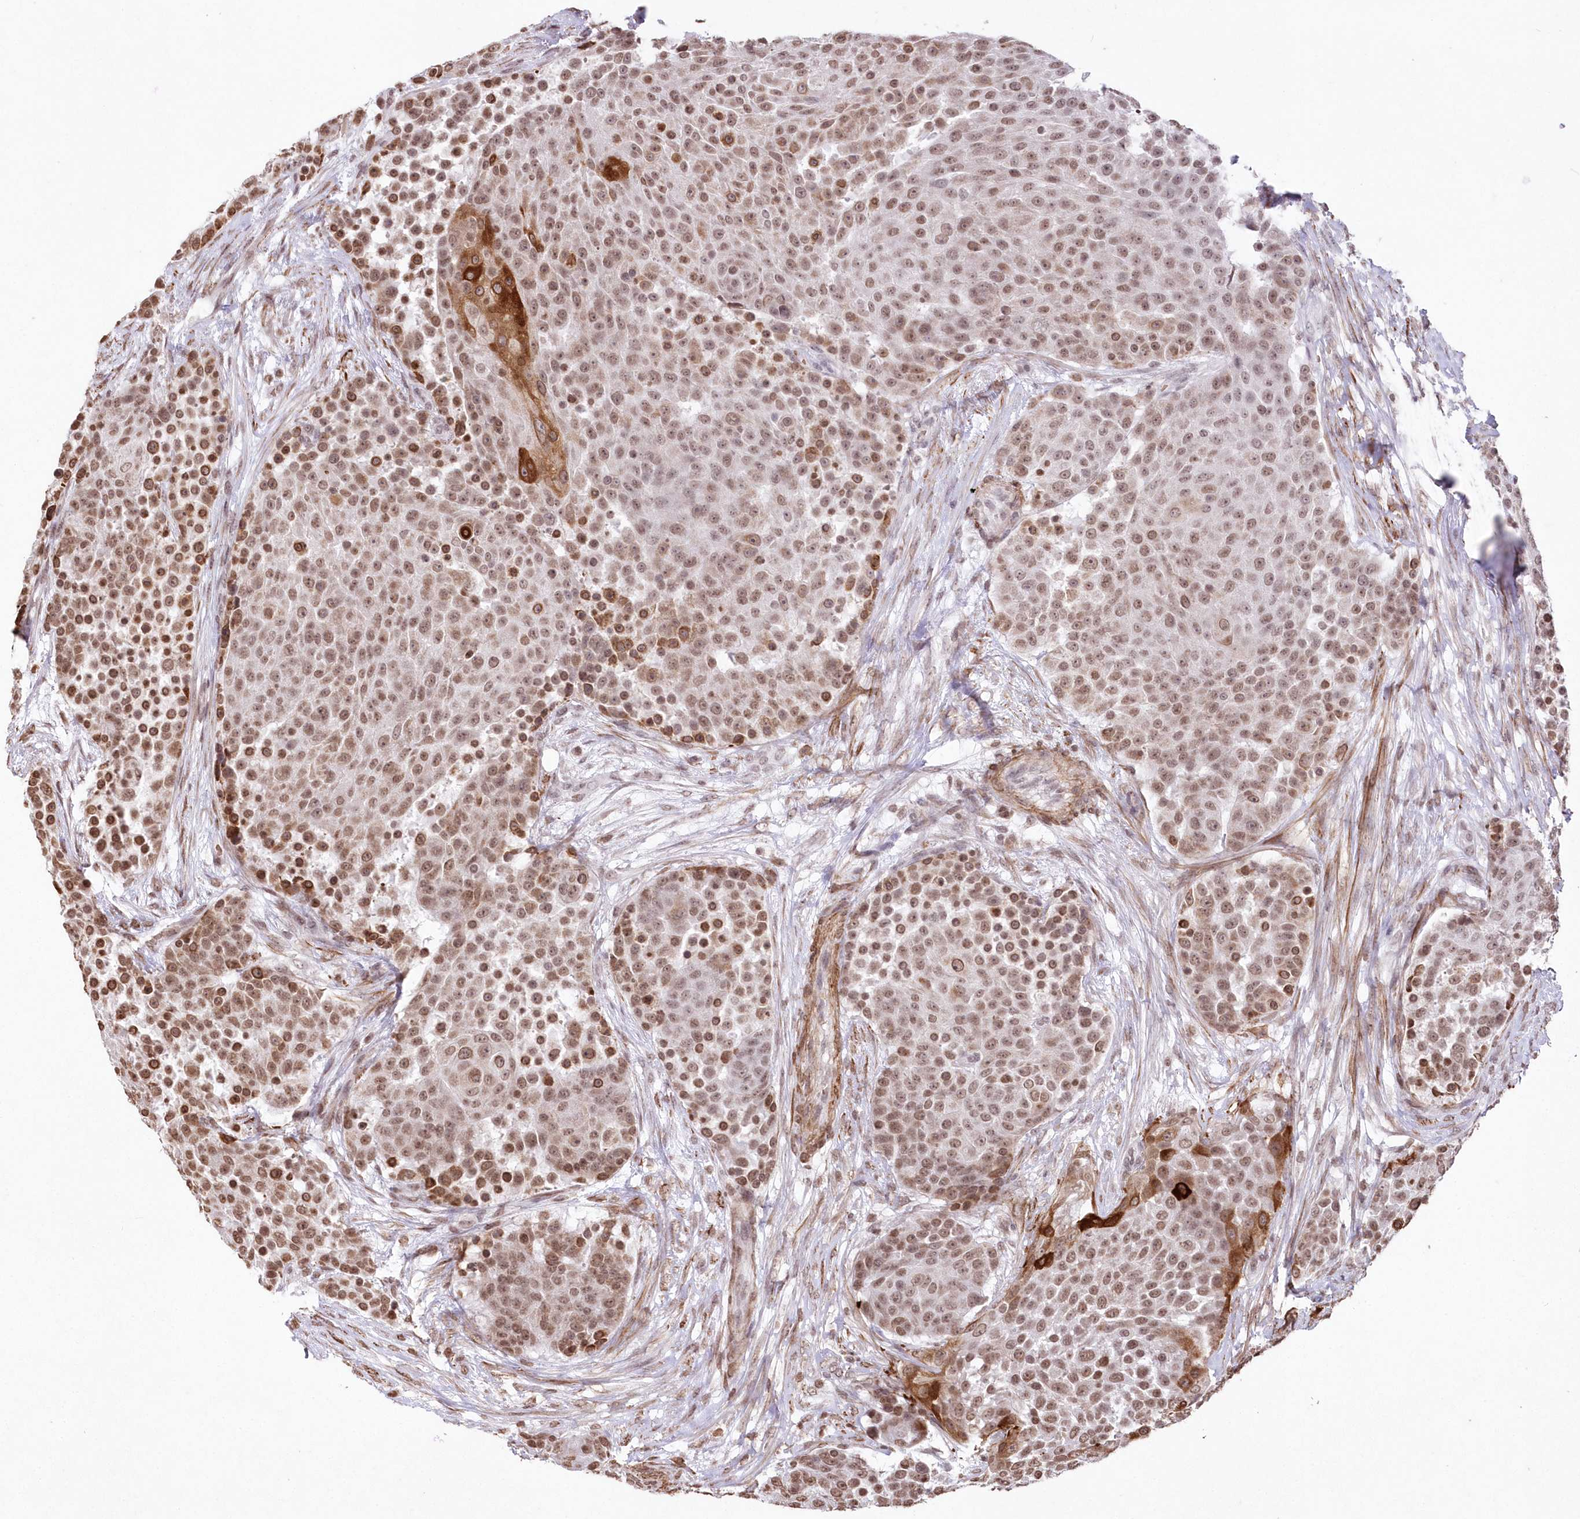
{"staining": {"intensity": "strong", "quantity": "25%-75%", "location": "cytoplasmic/membranous,nuclear"}, "tissue": "urothelial cancer", "cell_type": "Tumor cells", "image_type": "cancer", "snomed": [{"axis": "morphology", "description": "Urothelial carcinoma, High grade"}, {"axis": "topography", "description": "Urinary bladder"}], "caption": "Immunohistochemistry (IHC) of human urothelial cancer reveals high levels of strong cytoplasmic/membranous and nuclear expression in approximately 25%-75% of tumor cells.", "gene": "RBM27", "patient": {"sex": "female", "age": 63}}